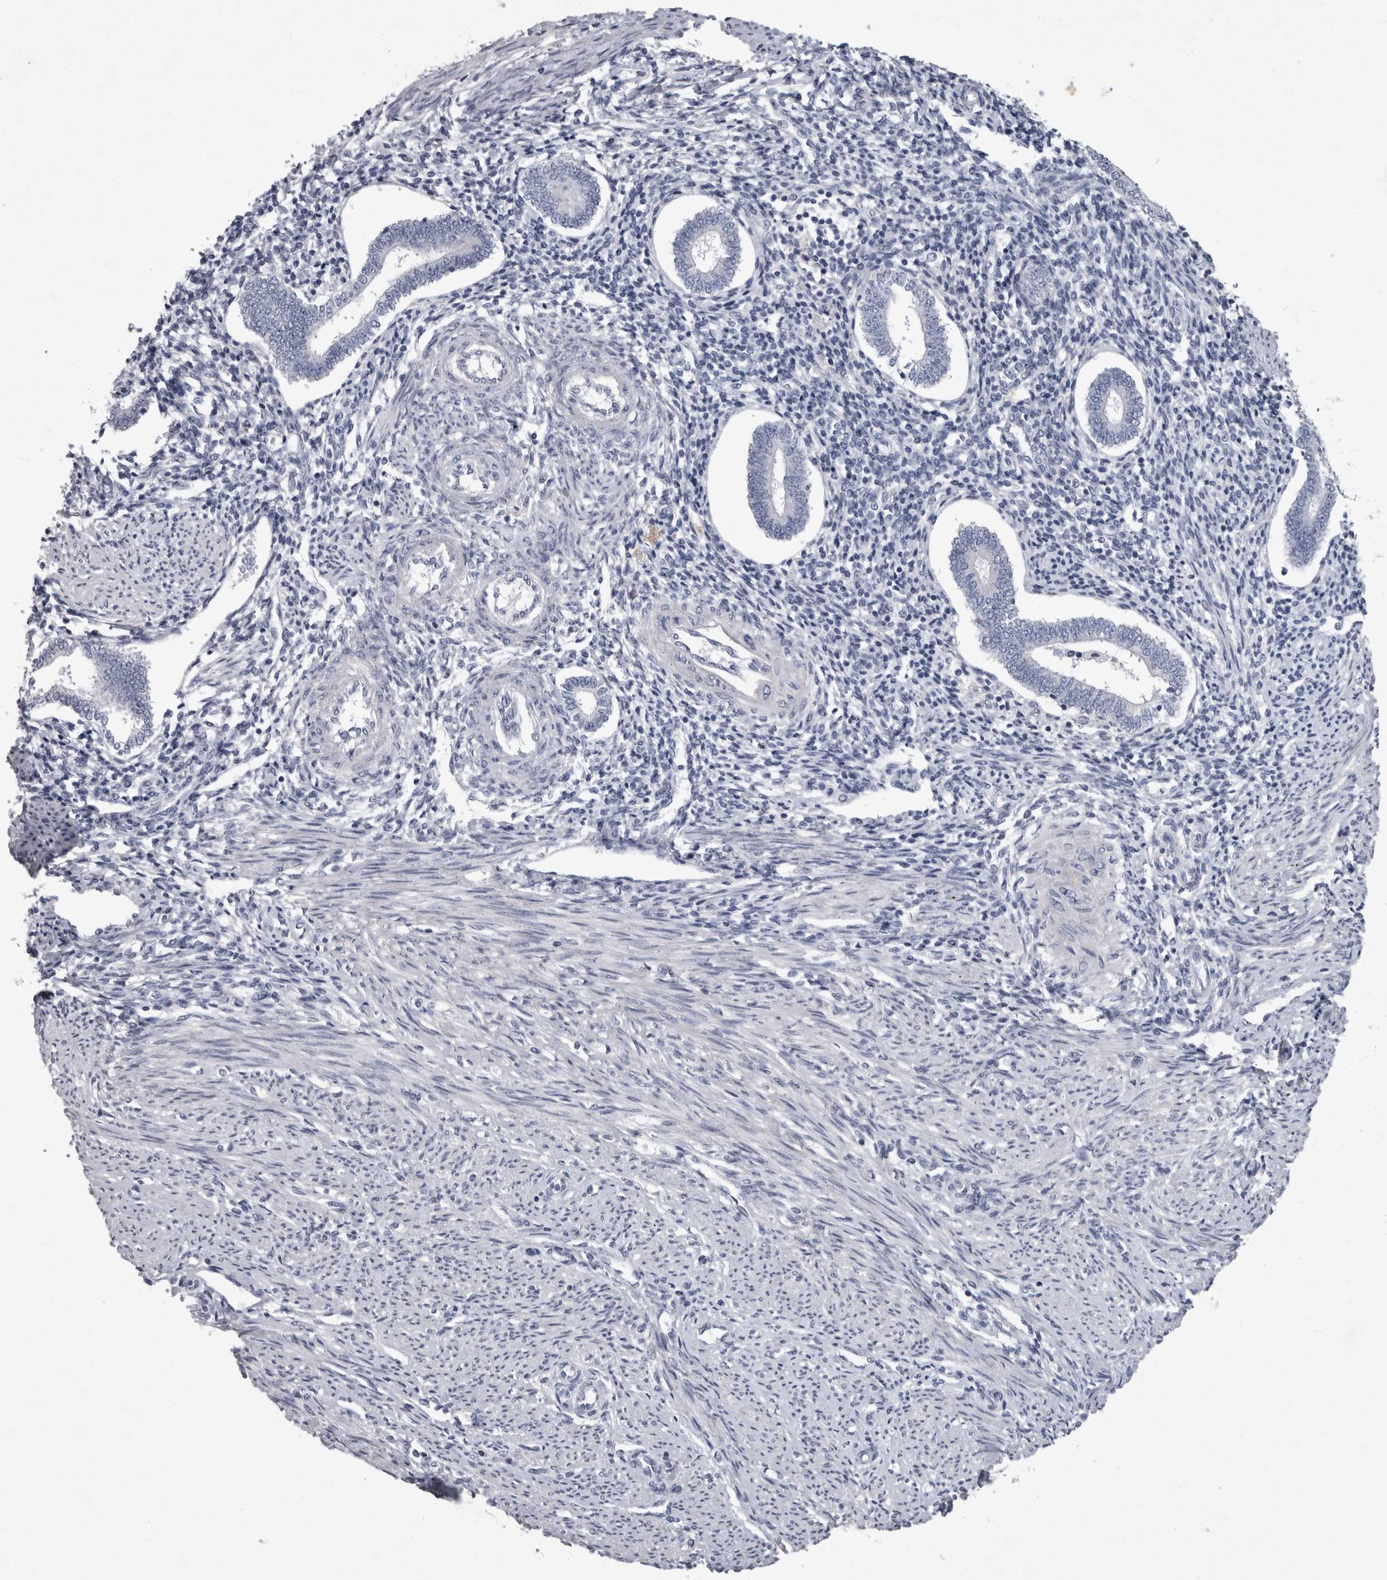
{"staining": {"intensity": "negative", "quantity": "none", "location": "none"}, "tissue": "endometrium", "cell_type": "Cells in endometrial stroma", "image_type": "normal", "snomed": [{"axis": "morphology", "description": "Normal tissue, NOS"}, {"axis": "topography", "description": "Endometrium"}], "caption": "IHC micrograph of benign endometrium: endometrium stained with DAB exhibits no significant protein expression in cells in endometrial stroma. (Stains: DAB immunohistochemistry with hematoxylin counter stain, Microscopy: brightfield microscopy at high magnification).", "gene": "PDX1", "patient": {"sex": "female", "age": 42}}